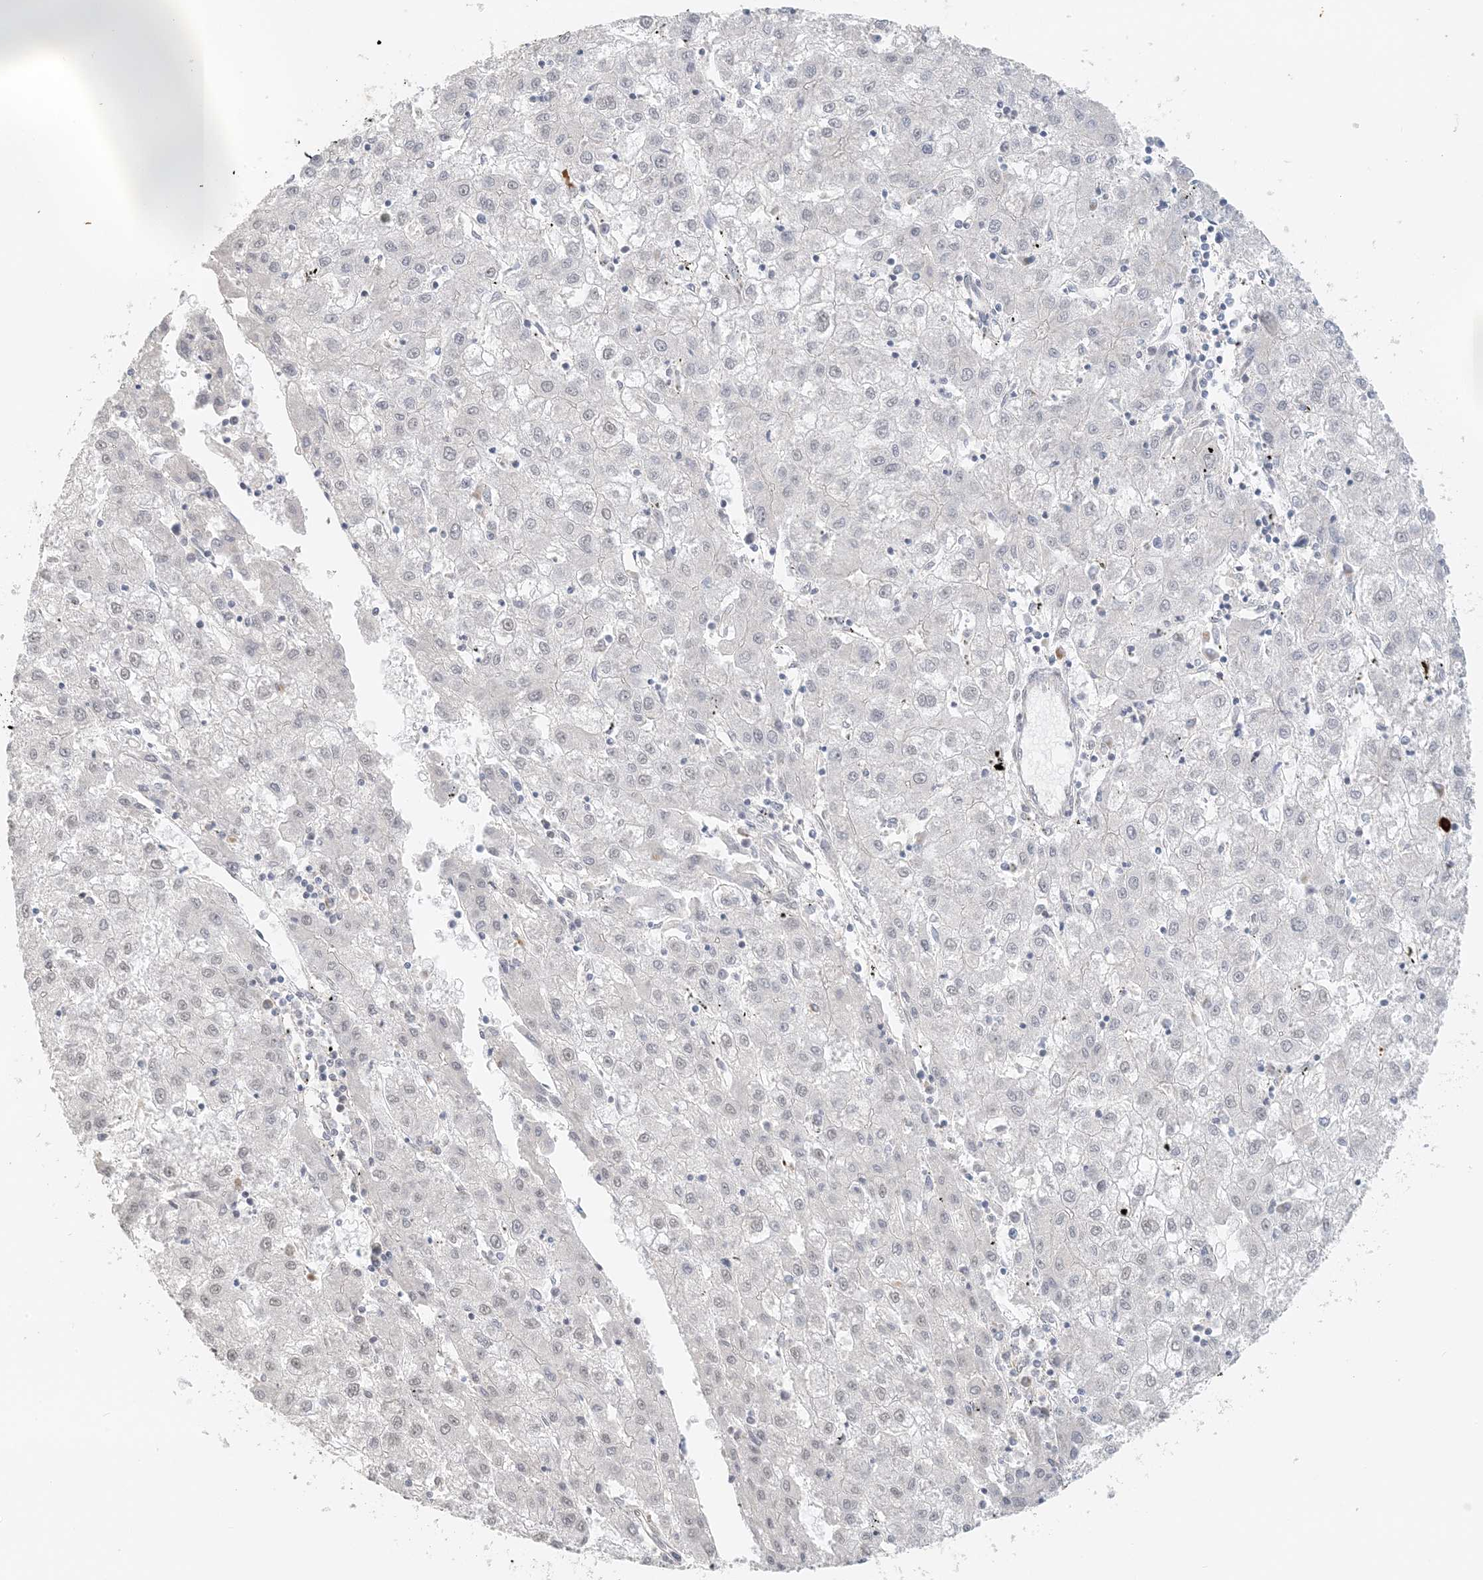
{"staining": {"intensity": "weak", "quantity": "<25%", "location": "nuclear"}, "tissue": "liver cancer", "cell_type": "Tumor cells", "image_type": "cancer", "snomed": [{"axis": "morphology", "description": "Carcinoma, Hepatocellular, NOS"}, {"axis": "topography", "description": "Liver"}], "caption": "This is an IHC micrograph of human liver cancer. There is no staining in tumor cells.", "gene": "ZCCHC4", "patient": {"sex": "male", "age": 72}}